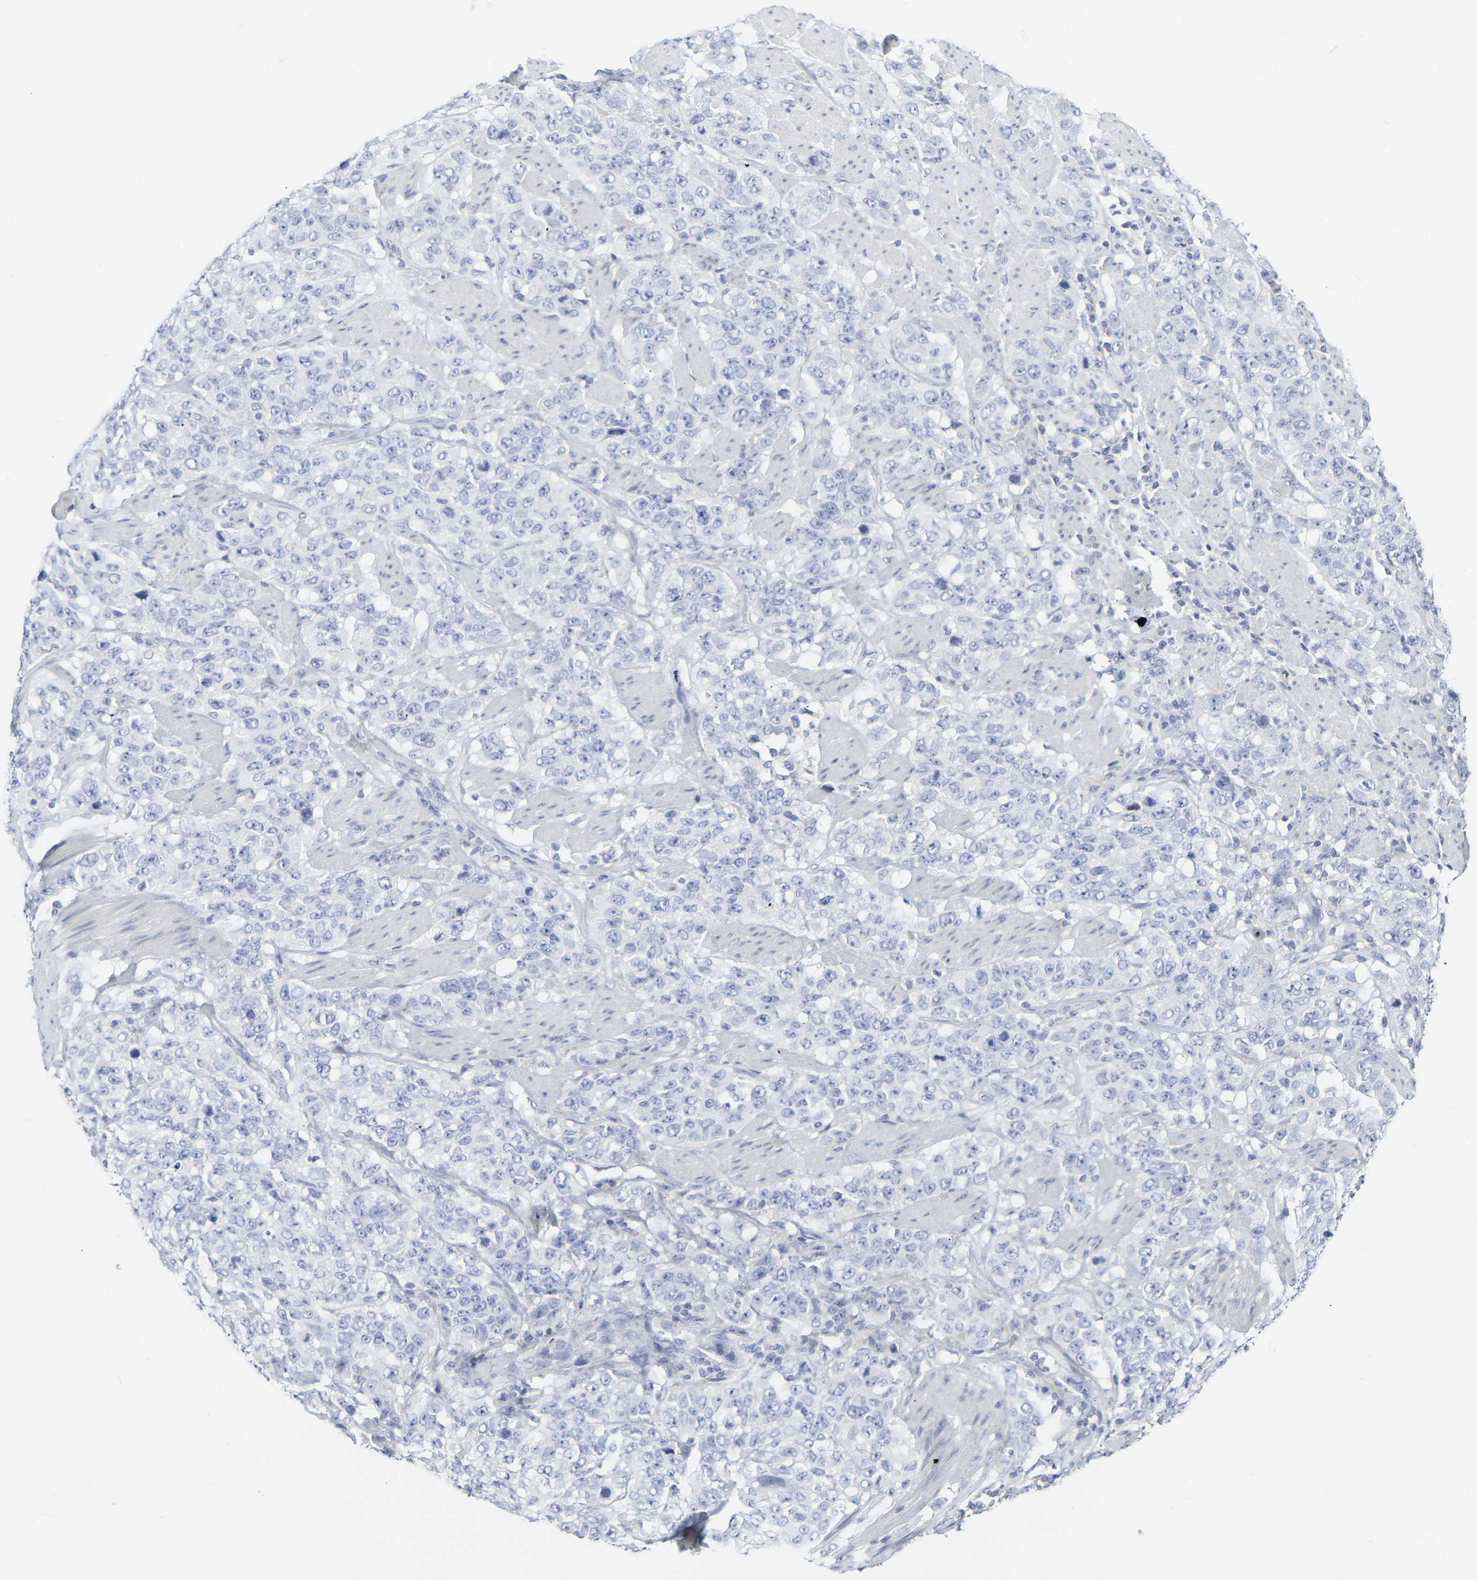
{"staining": {"intensity": "negative", "quantity": "none", "location": "none"}, "tissue": "stomach cancer", "cell_type": "Tumor cells", "image_type": "cancer", "snomed": [{"axis": "morphology", "description": "Adenocarcinoma, NOS"}, {"axis": "topography", "description": "Stomach"}], "caption": "High power microscopy image of an immunohistochemistry image of stomach cancer, revealing no significant staining in tumor cells.", "gene": "GNAS", "patient": {"sex": "male", "age": 48}}